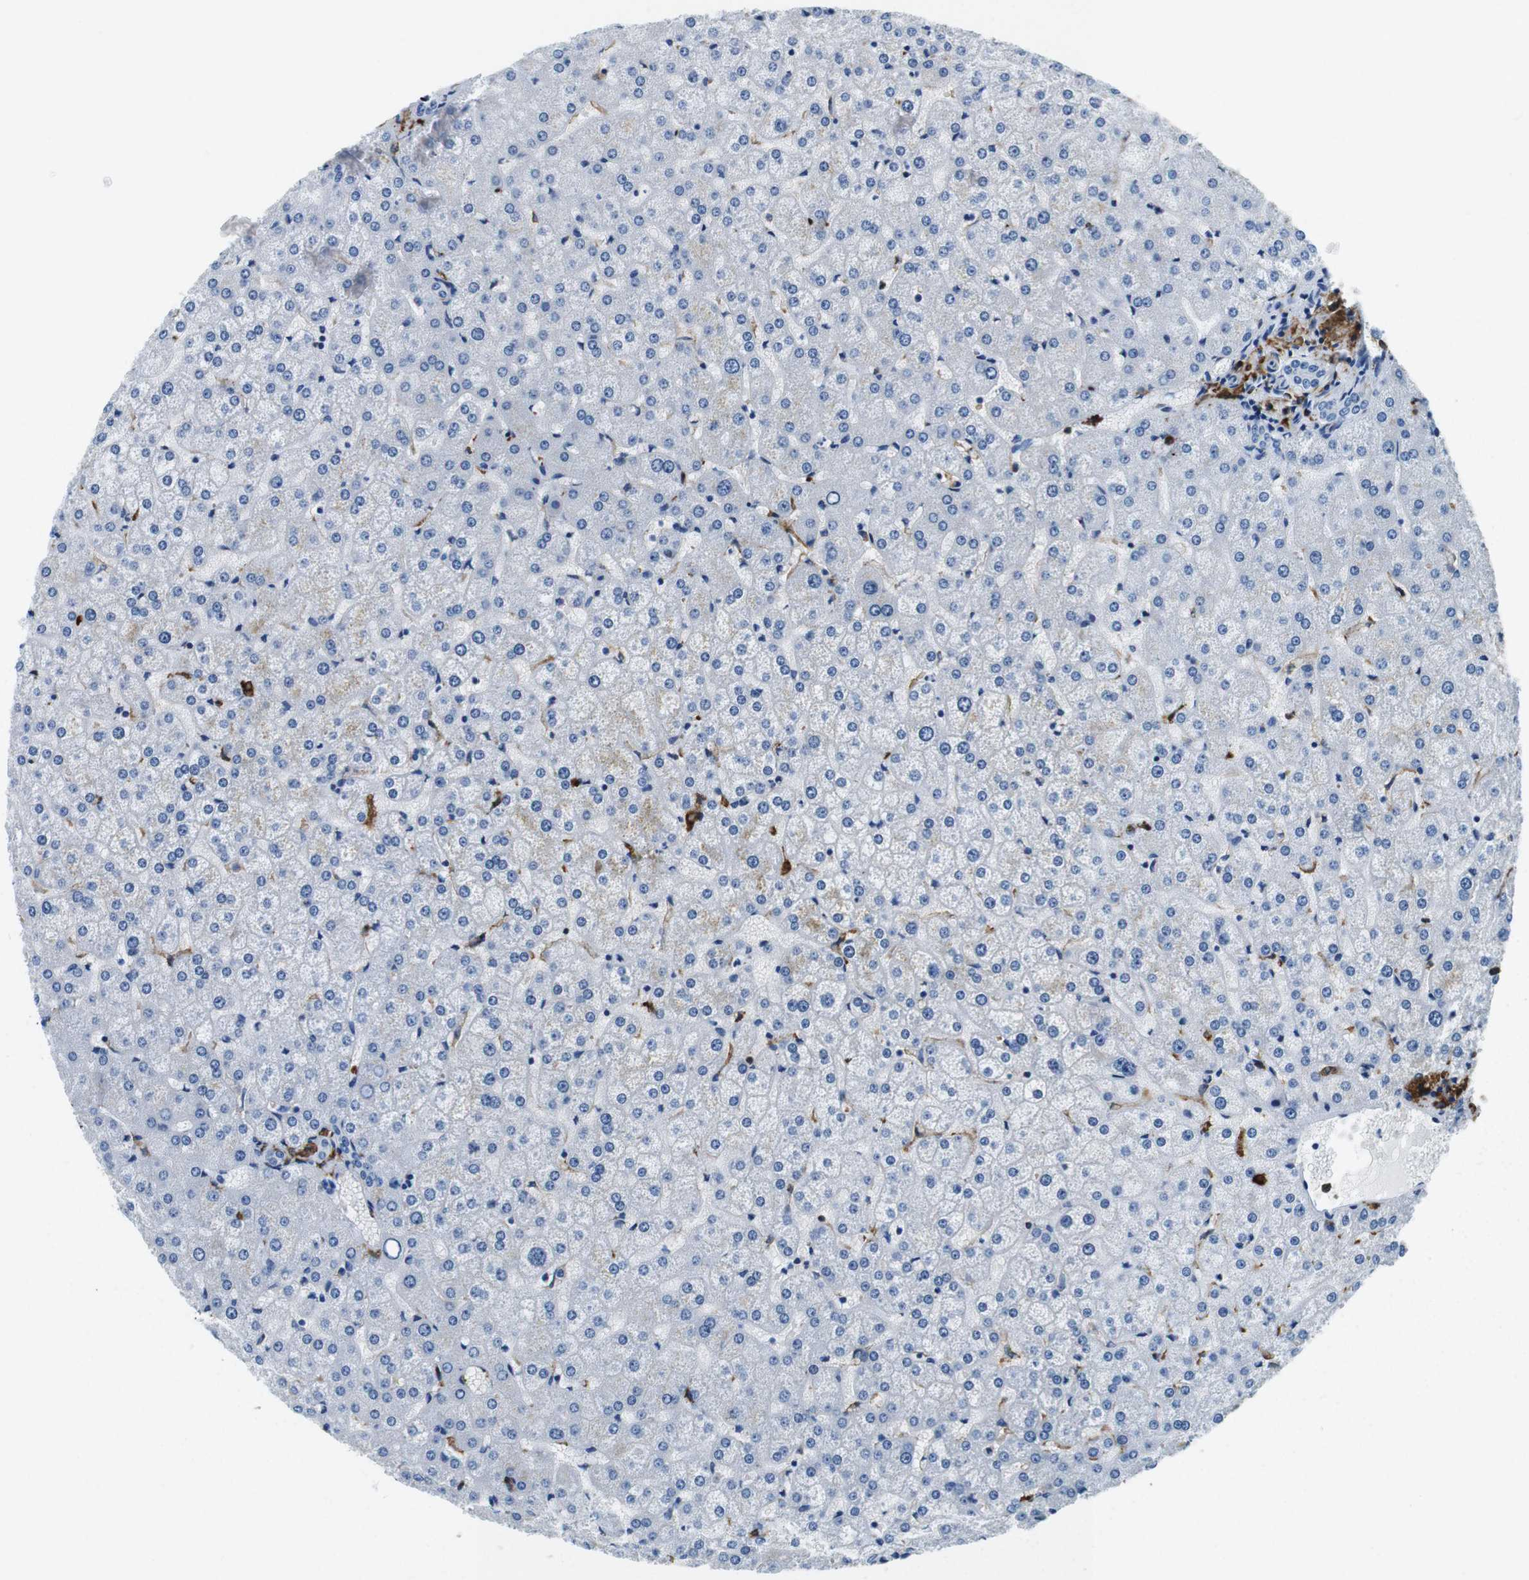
{"staining": {"intensity": "negative", "quantity": "none", "location": "none"}, "tissue": "liver", "cell_type": "Cholangiocytes", "image_type": "normal", "snomed": [{"axis": "morphology", "description": "Normal tissue, NOS"}, {"axis": "topography", "description": "Liver"}], "caption": "The immunohistochemistry histopathology image has no significant positivity in cholangiocytes of liver.", "gene": "HLA", "patient": {"sex": "female", "age": 32}}